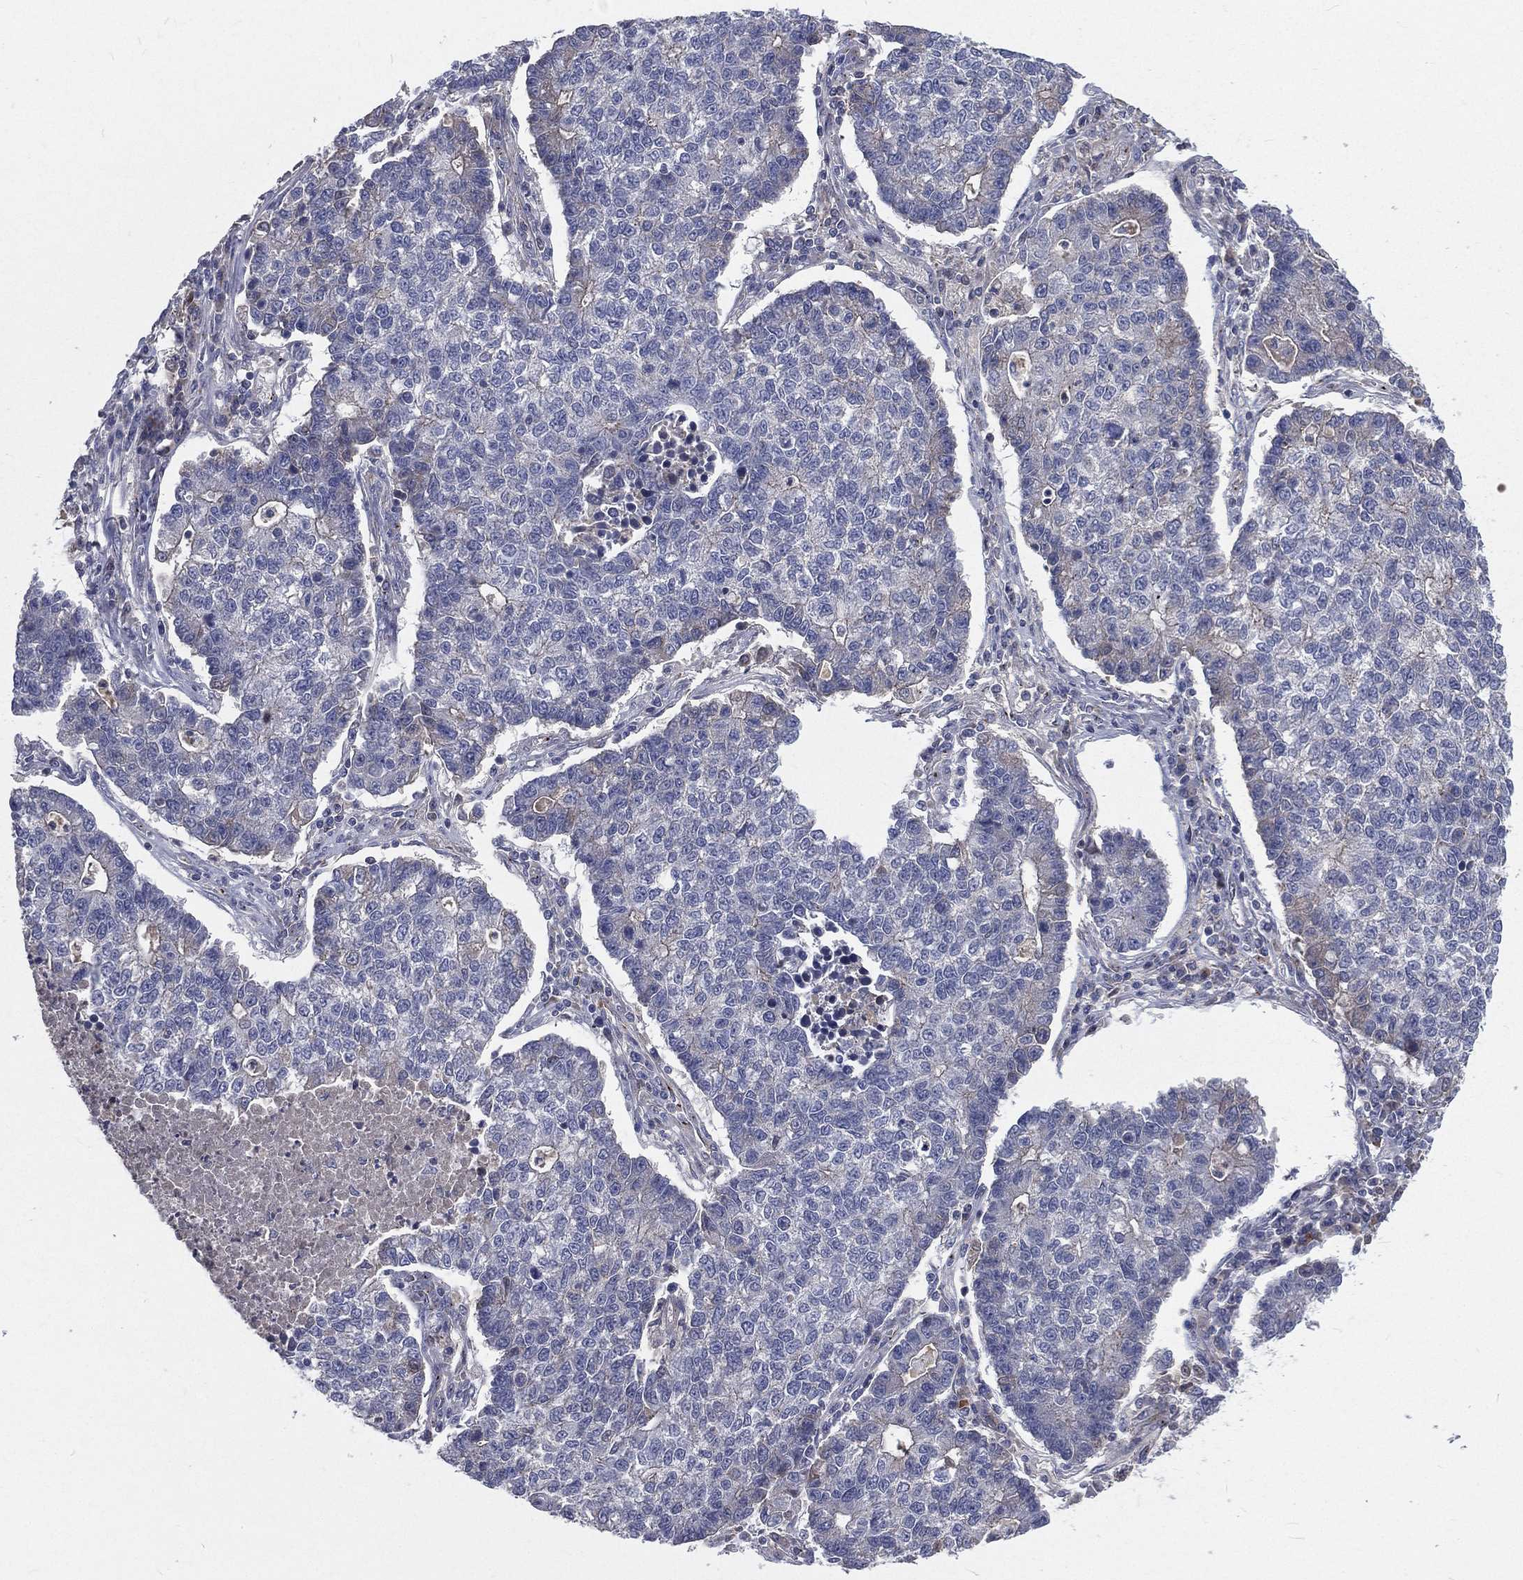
{"staining": {"intensity": "negative", "quantity": "none", "location": "none"}, "tissue": "lung cancer", "cell_type": "Tumor cells", "image_type": "cancer", "snomed": [{"axis": "morphology", "description": "Adenocarcinoma, NOS"}, {"axis": "topography", "description": "Lung"}], "caption": "Lung adenocarcinoma stained for a protein using IHC reveals no staining tumor cells.", "gene": "CROCC", "patient": {"sex": "male", "age": 57}}